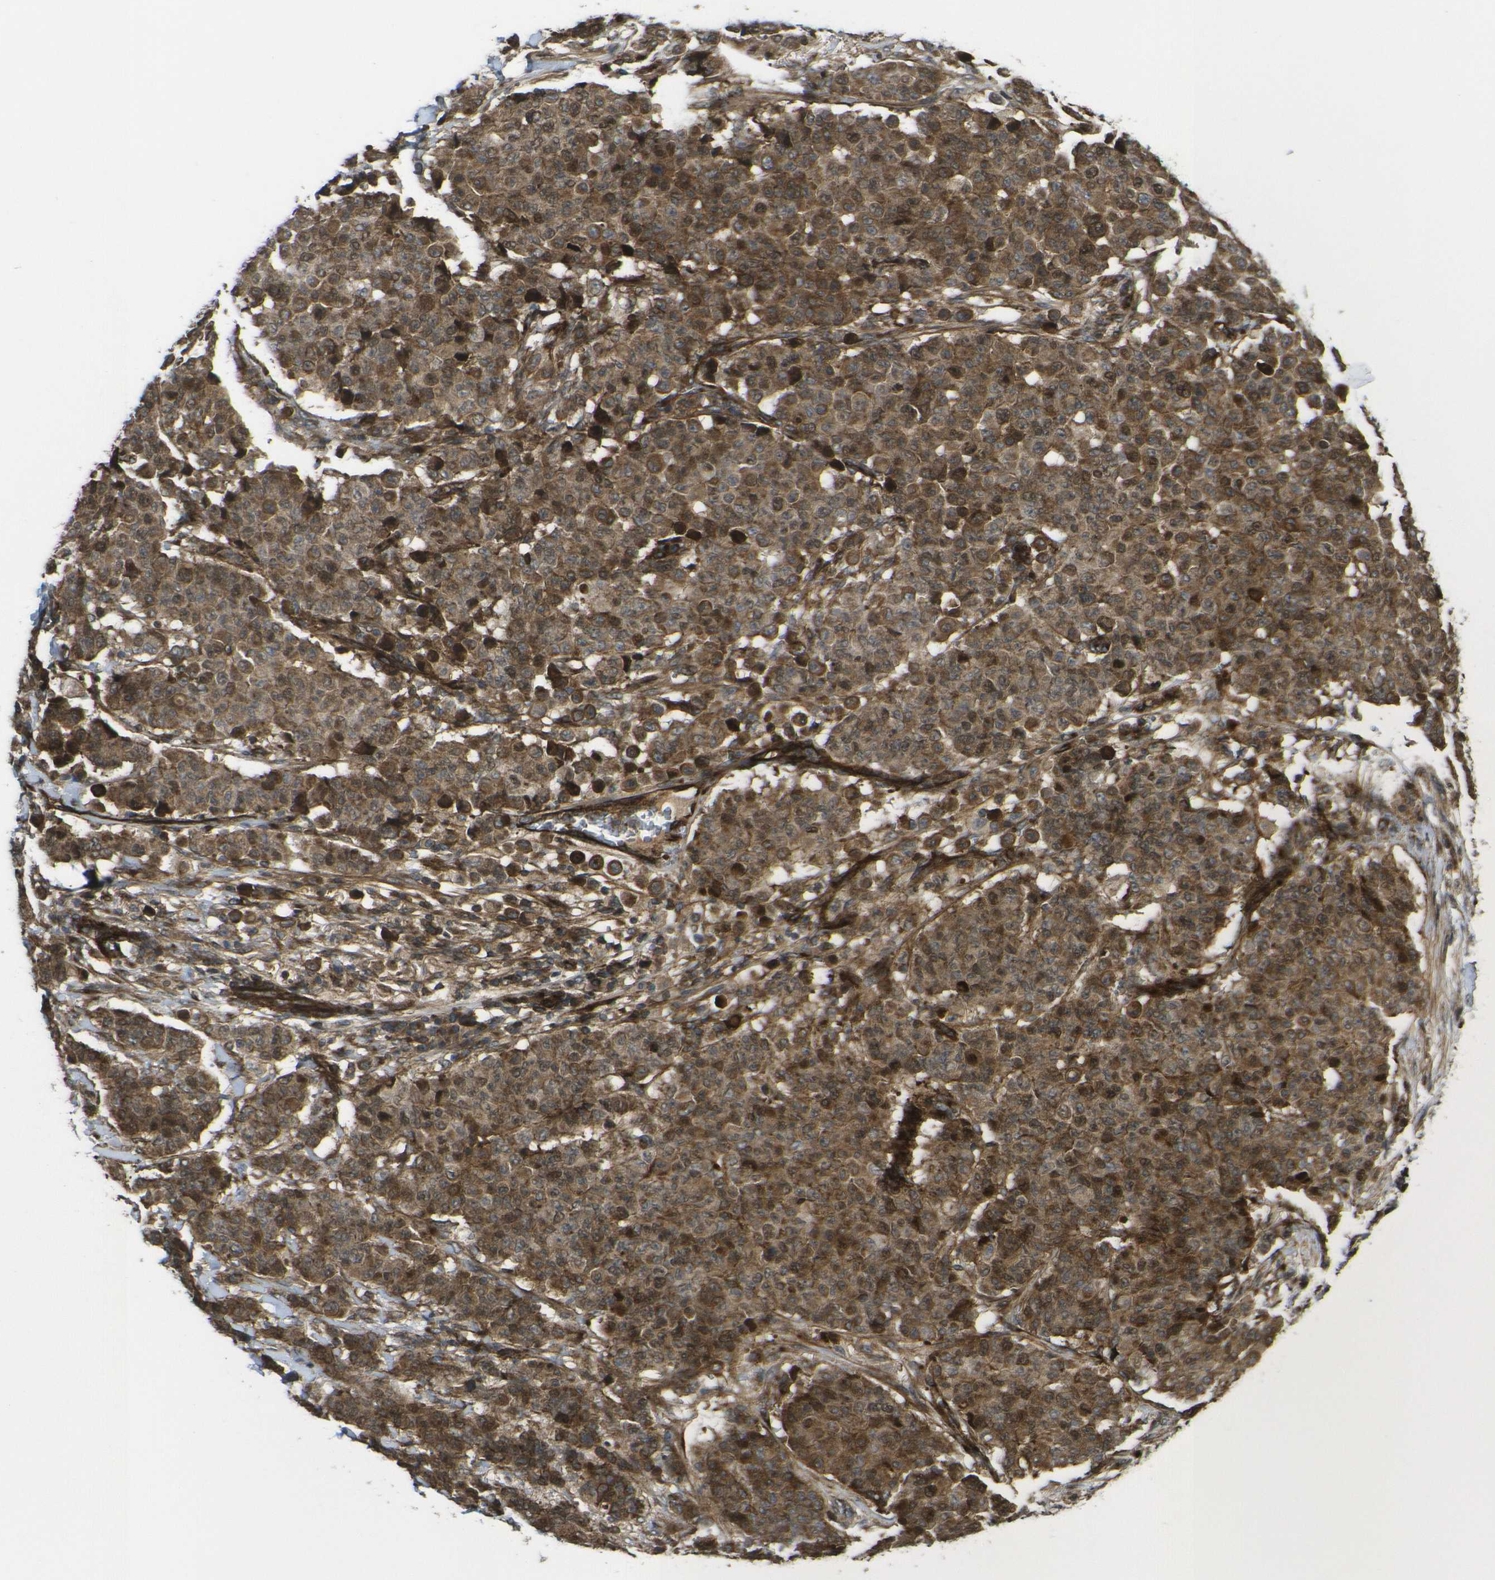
{"staining": {"intensity": "strong", "quantity": ">75%", "location": "cytoplasmic/membranous"}, "tissue": "breast cancer", "cell_type": "Tumor cells", "image_type": "cancer", "snomed": [{"axis": "morphology", "description": "Duct carcinoma"}, {"axis": "topography", "description": "Breast"}], "caption": "This is an image of immunohistochemistry (IHC) staining of breast invasive ductal carcinoma, which shows strong positivity in the cytoplasmic/membranous of tumor cells.", "gene": "ECE1", "patient": {"sex": "female", "age": 40}}